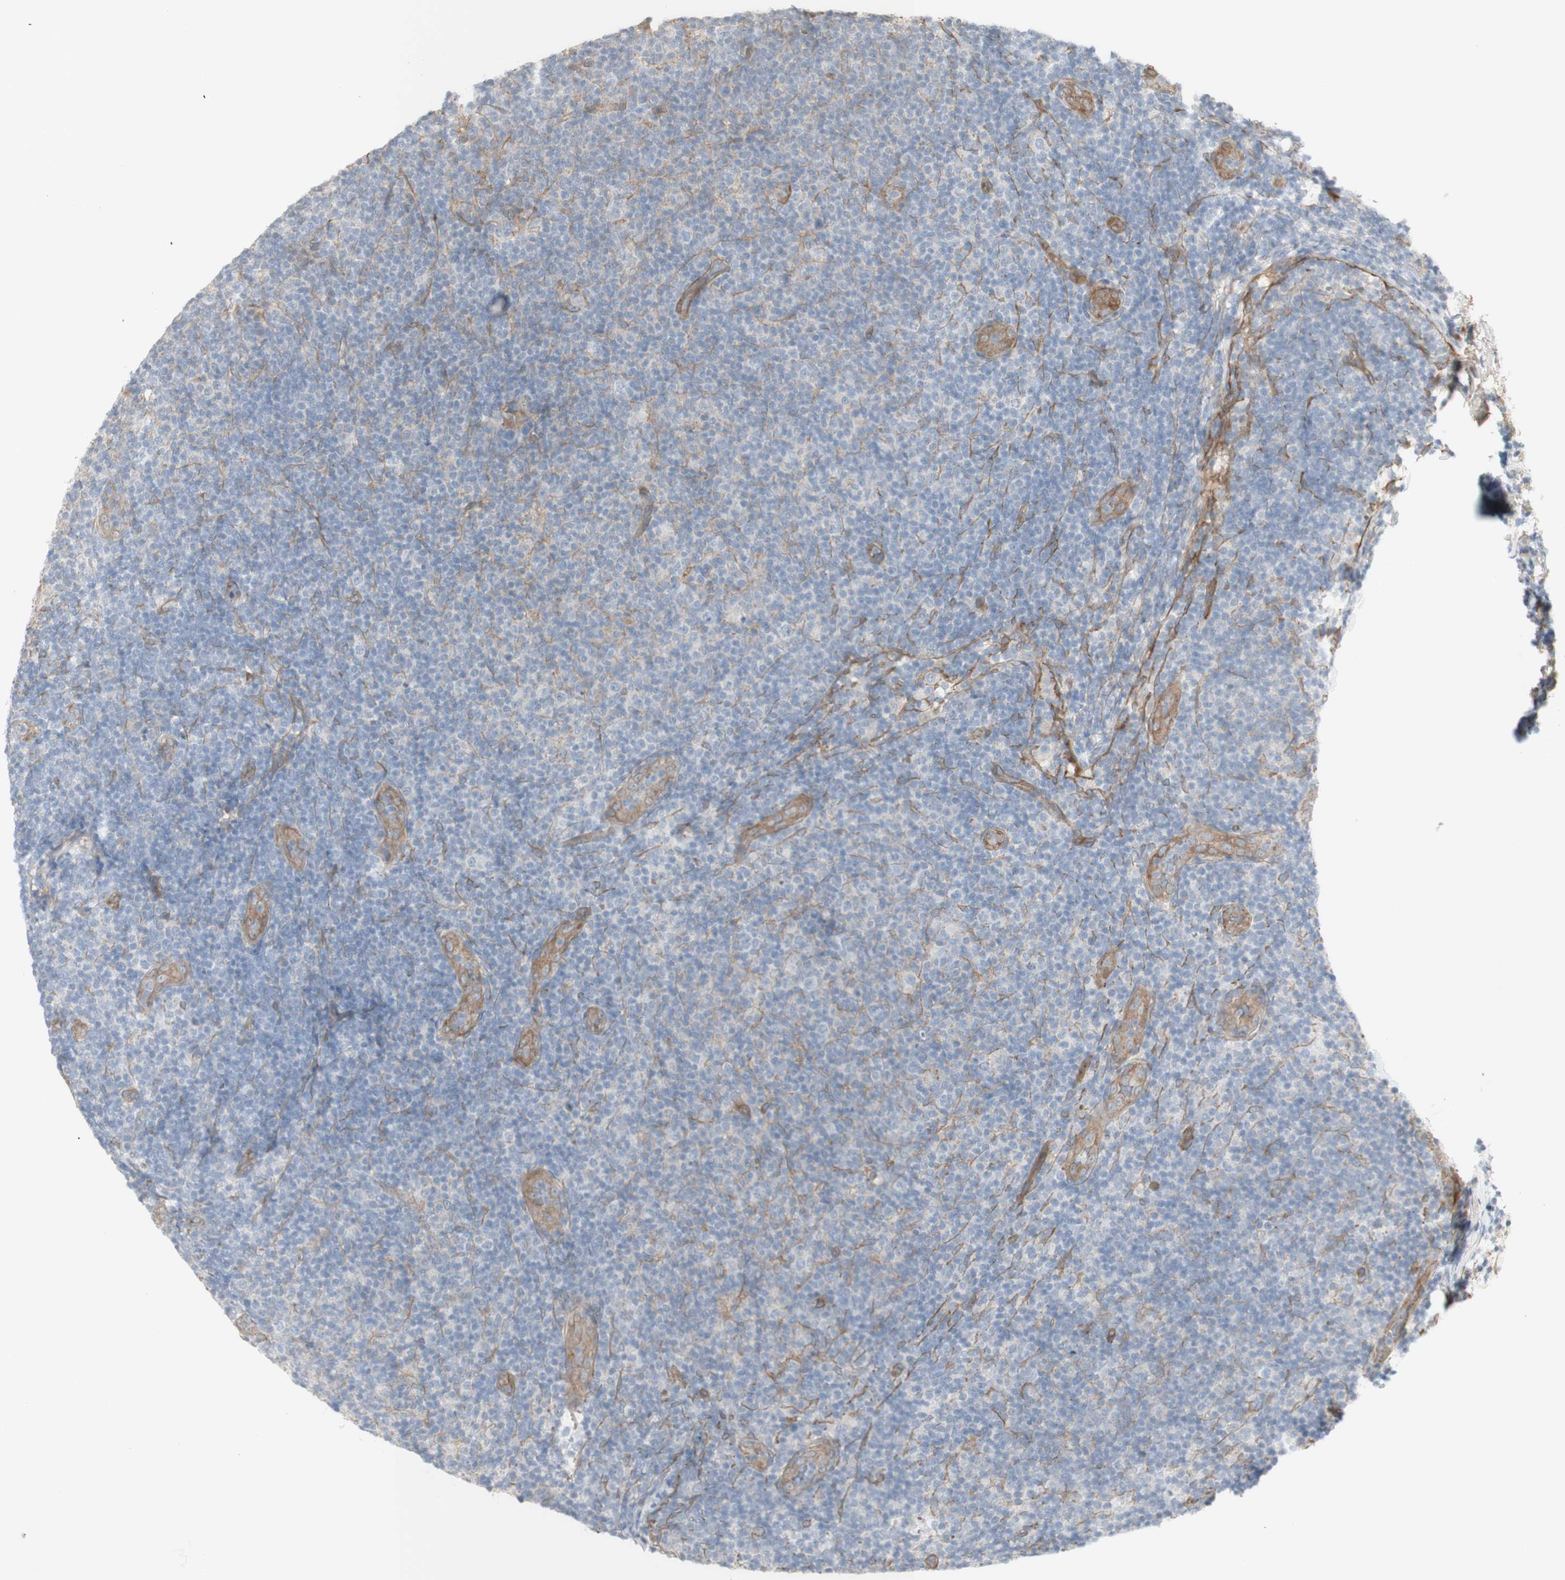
{"staining": {"intensity": "weak", "quantity": ">75%", "location": "cytoplasmic/membranous"}, "tissue": "lymphoma", "cell_type": "Tumor cells", "image_type": "cancer", "snomed": [{"axis": "morphology", "description": "Malignant lymphoma, non-Hodgkin's type, Low grade"}, {"axis": "topography", "description": "Lymph node"}], "caption": "Malignant lymphoma, non-Hodgkin's type (low-grade) tissue shows weak cytoplasmic/membranous staining in approximately >75% of tumor cells", "gene": "CNN3", "patient": {"sex": "male", "age": 83}}